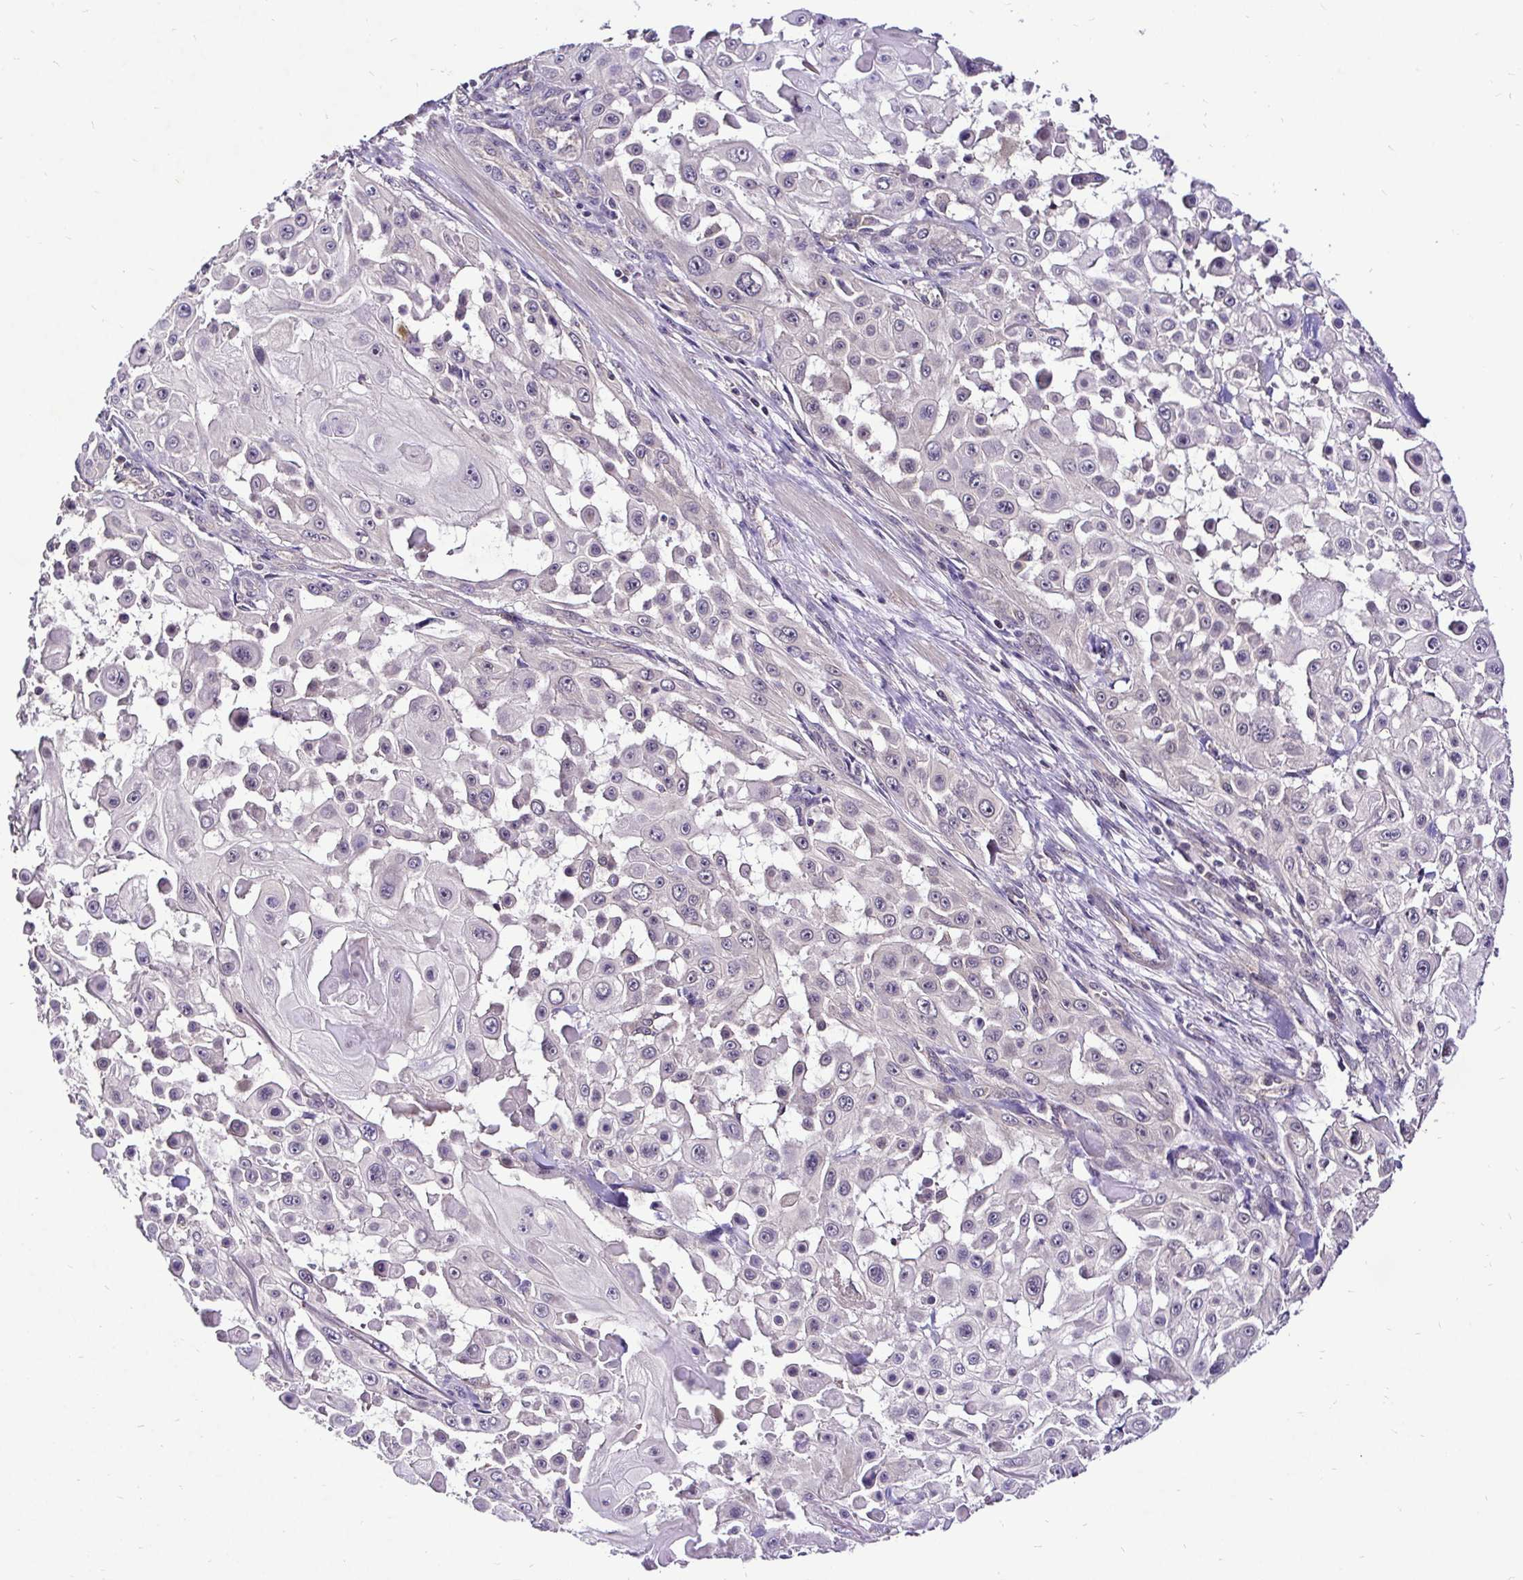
{"staining": {"intensity": "negative", "quantity": "none", "location": "none"}, "tissue": "skin cancer", "cell_type": "Tumor cells", "image_type": "cancer", "snomed": [{"axis": "morphology", "description": "Squamous cell carcinoma, NOS"}, {"axis": "topography", "description": "Skin"}], "caption": "Skin squamous cell carcinoma was stained to show a protein in brown. There is no significant expression in tumor cells.", "gene": "UBE2M", "patient": {"sex": "male", "age": 91}}